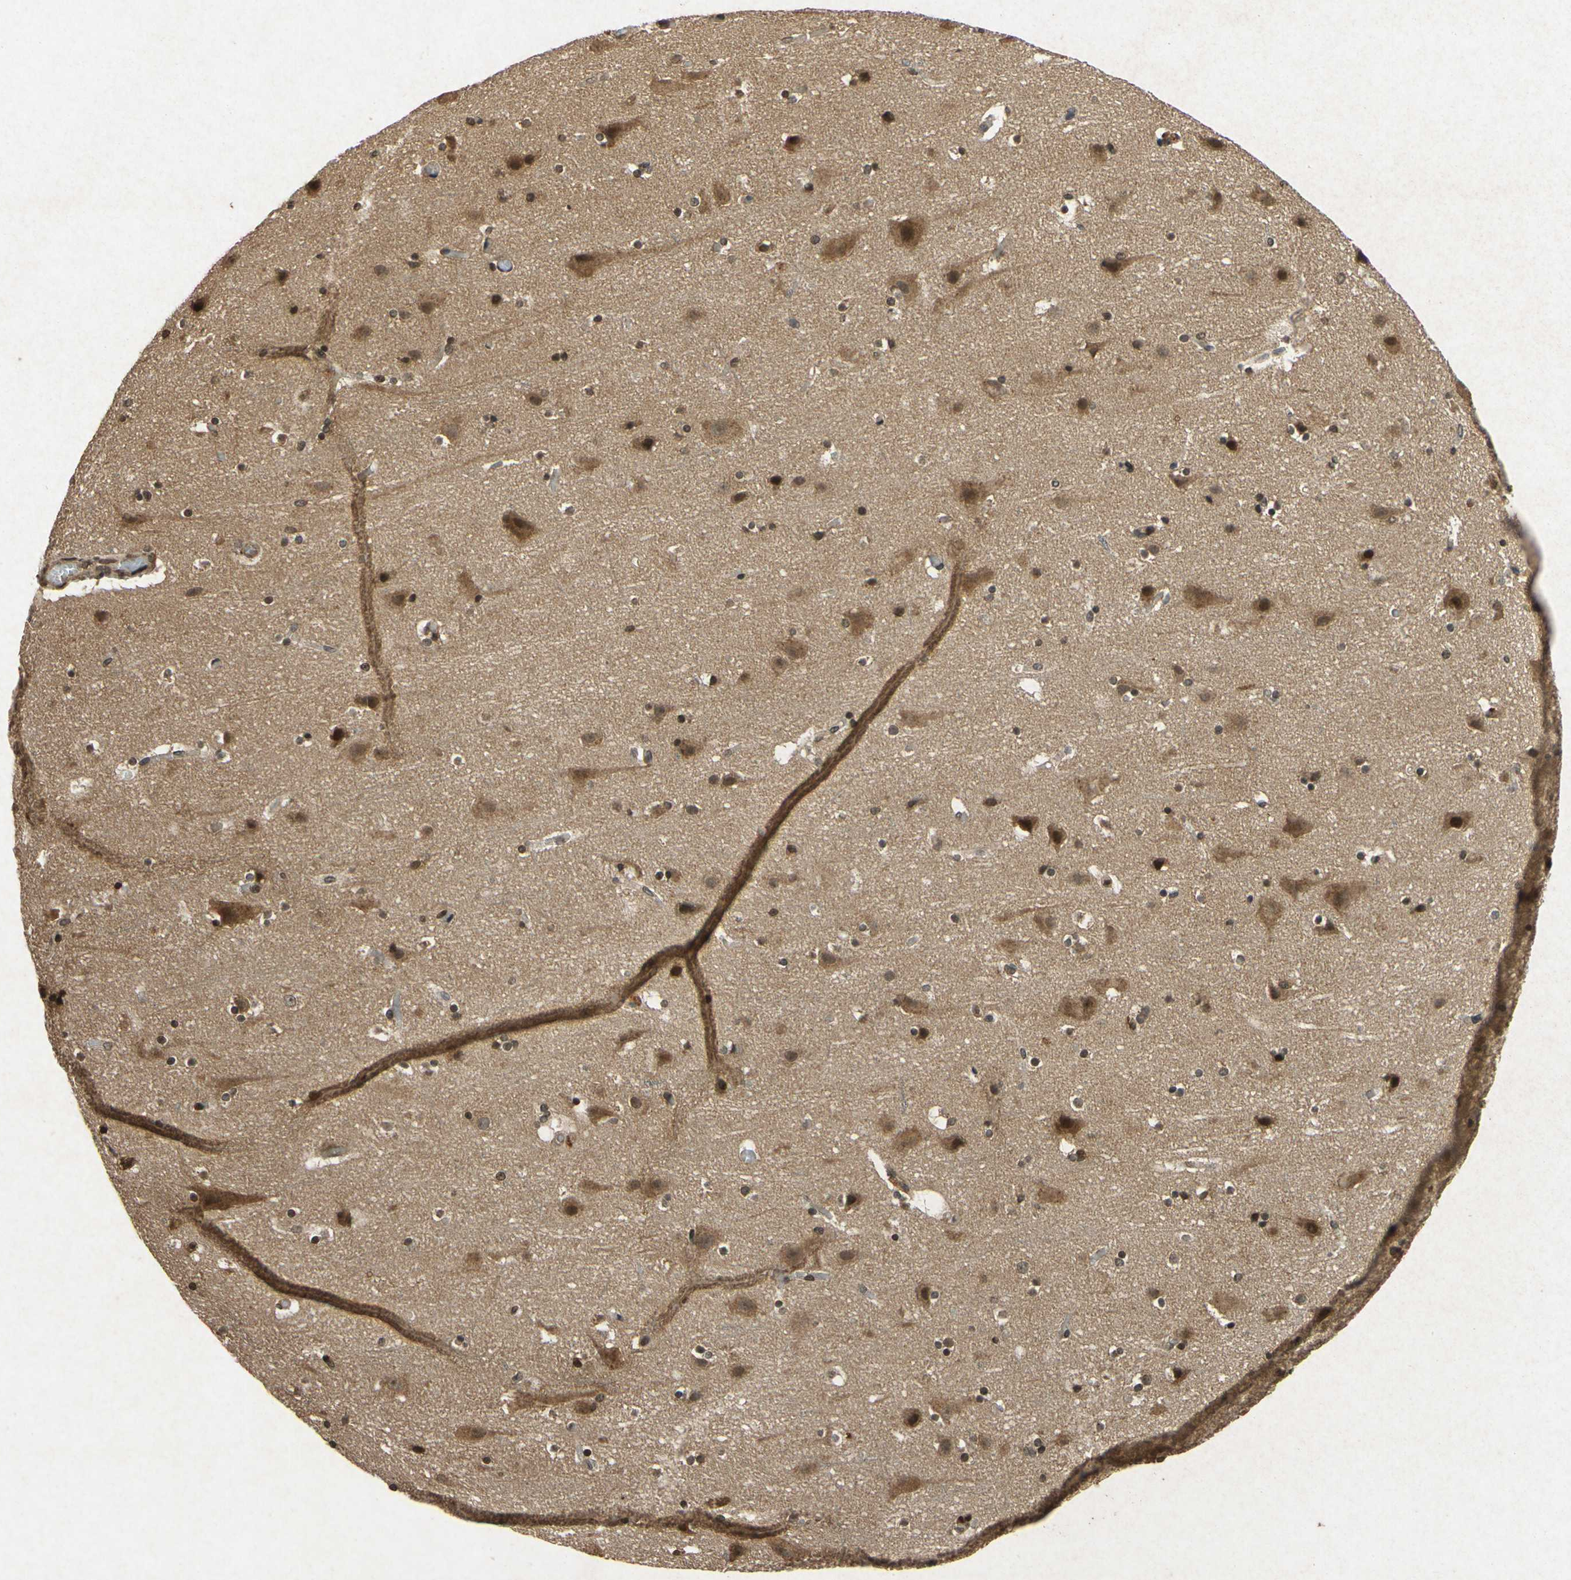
{"staining": {"intensity": "moderate", "quantity": ">75%", "location": "cytoplasmic/membranous,nuclear"}, "tissue": "cerebral cortex", "cell_type": "Endothelial cells", "image_type": "normal", "snomed": [{"axis": "morphology", "description": "Normal tissue, NOS"}, {"axis": "topography", "description": "Cerebral cortex"}], "caption": "High-power microscopy captured an immunohistochemistry photomicrograph of normal cerebral cortex, revealing moderate cytoplasmic/membranous,nuclear expression in approximately >75% of endothelial cells. Ihc stains the protein of interest in brown and the nuclei are stained blue.", "gene": "ATP6V1H", "patient": {"sex": "male", "age": 45}}